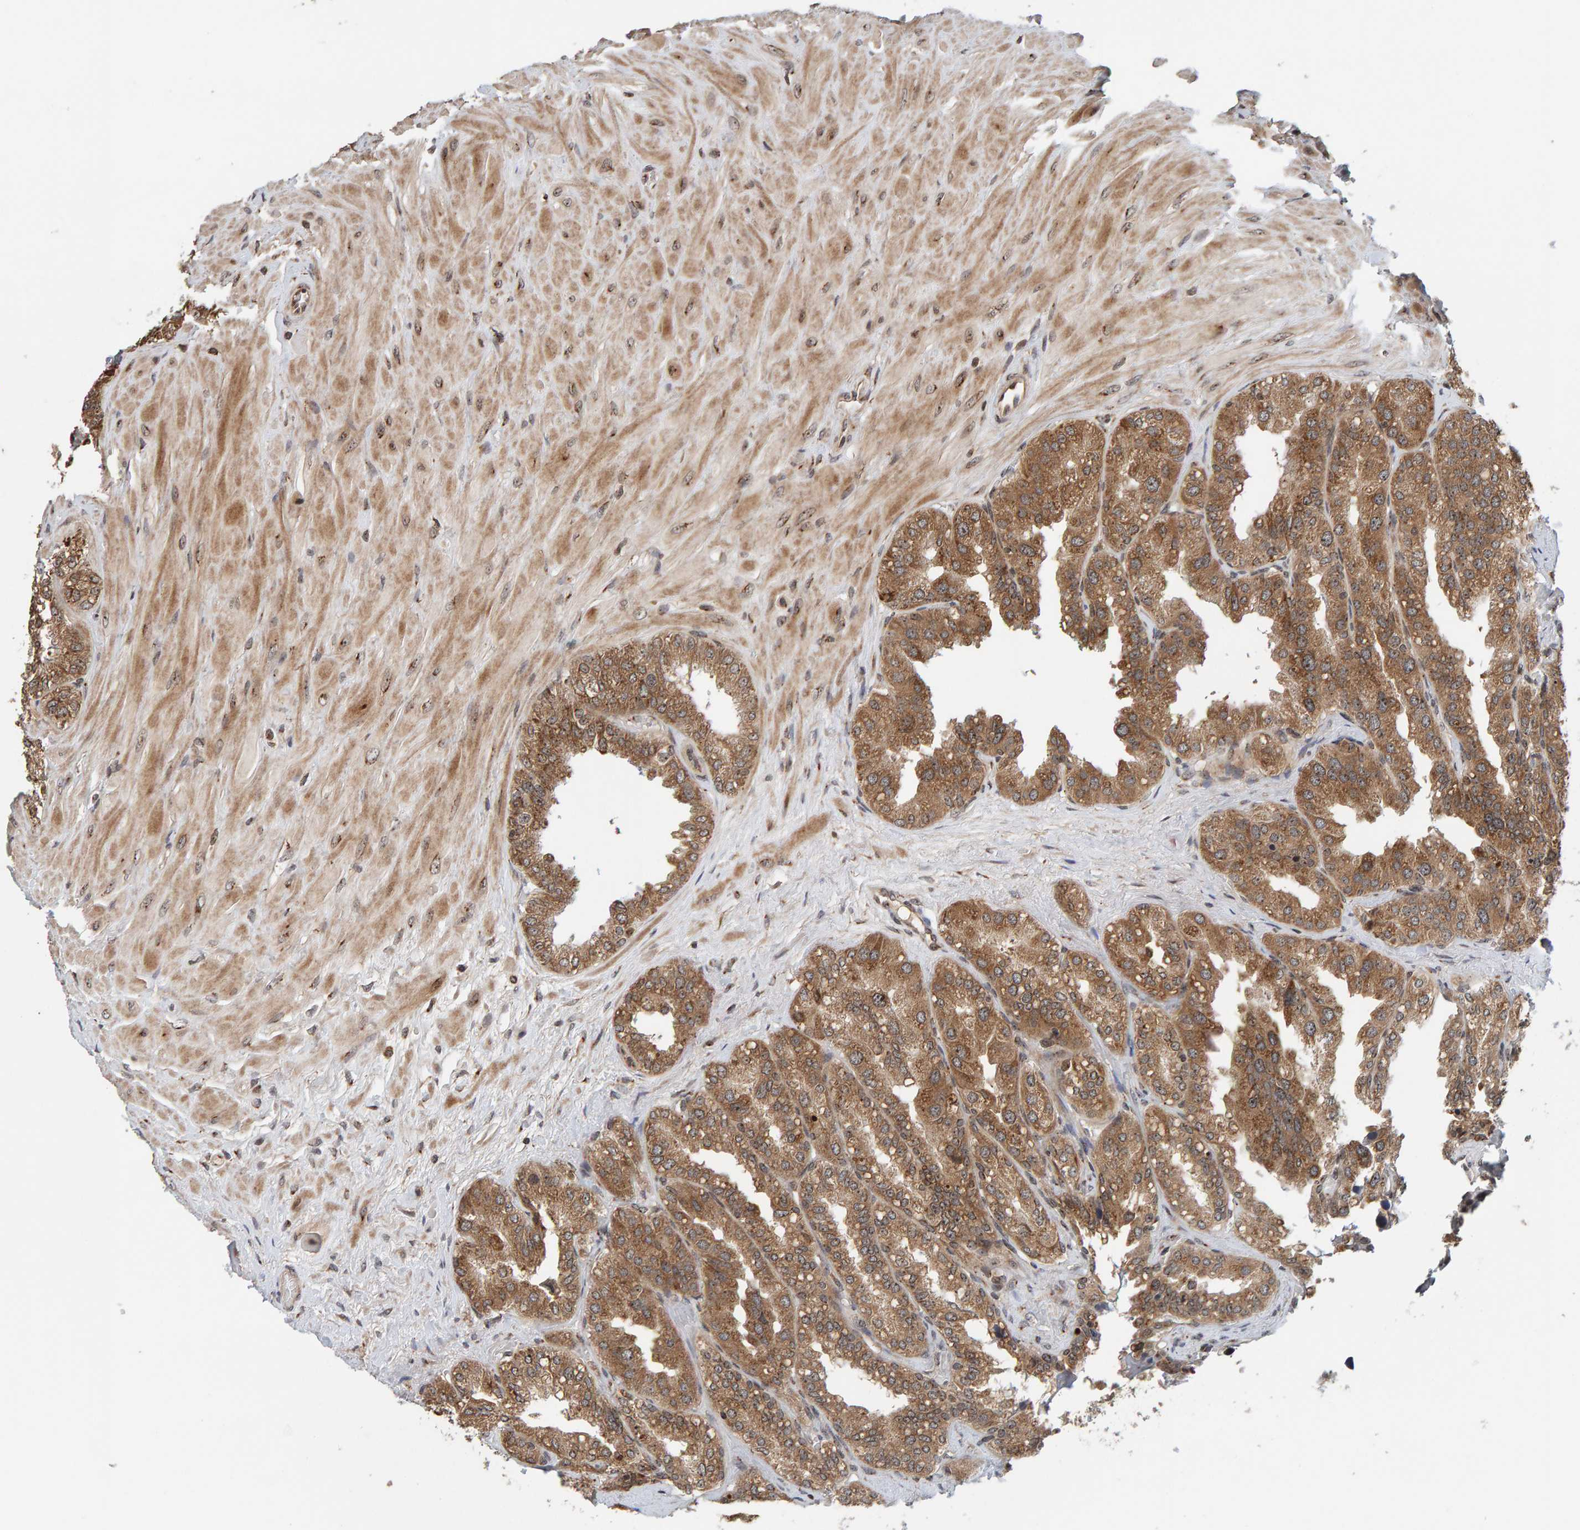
{"staining": {"intensity": "moderate", "quantity": ">75%", "location": "cytoplasmic/membranous"}, "tissue": "seminal vesicle", "cell_type": "Glandular cells", "image_type": "normal", "snomed": [{"axis": "morphology", "description": "Normal tissue, NOS"}, {"axis": "topography", "description": "Prostate"}, {"axis": "topography", "description": "Seminal veicle"}], "caption": "The photomicrograph reveals a brown stain indicating the presence of a protein in the cytoplasmic/membranous of glandular cells in seminal vesicle. The protein of interest is stained brown, and the nuclei are stained in blue (DAB (3,3'-diaminobenzidine) IHC with brightfield microscopy, high magnification).", "gene": "CCDC182", "patient": {"sex": "male", "age": 51}}